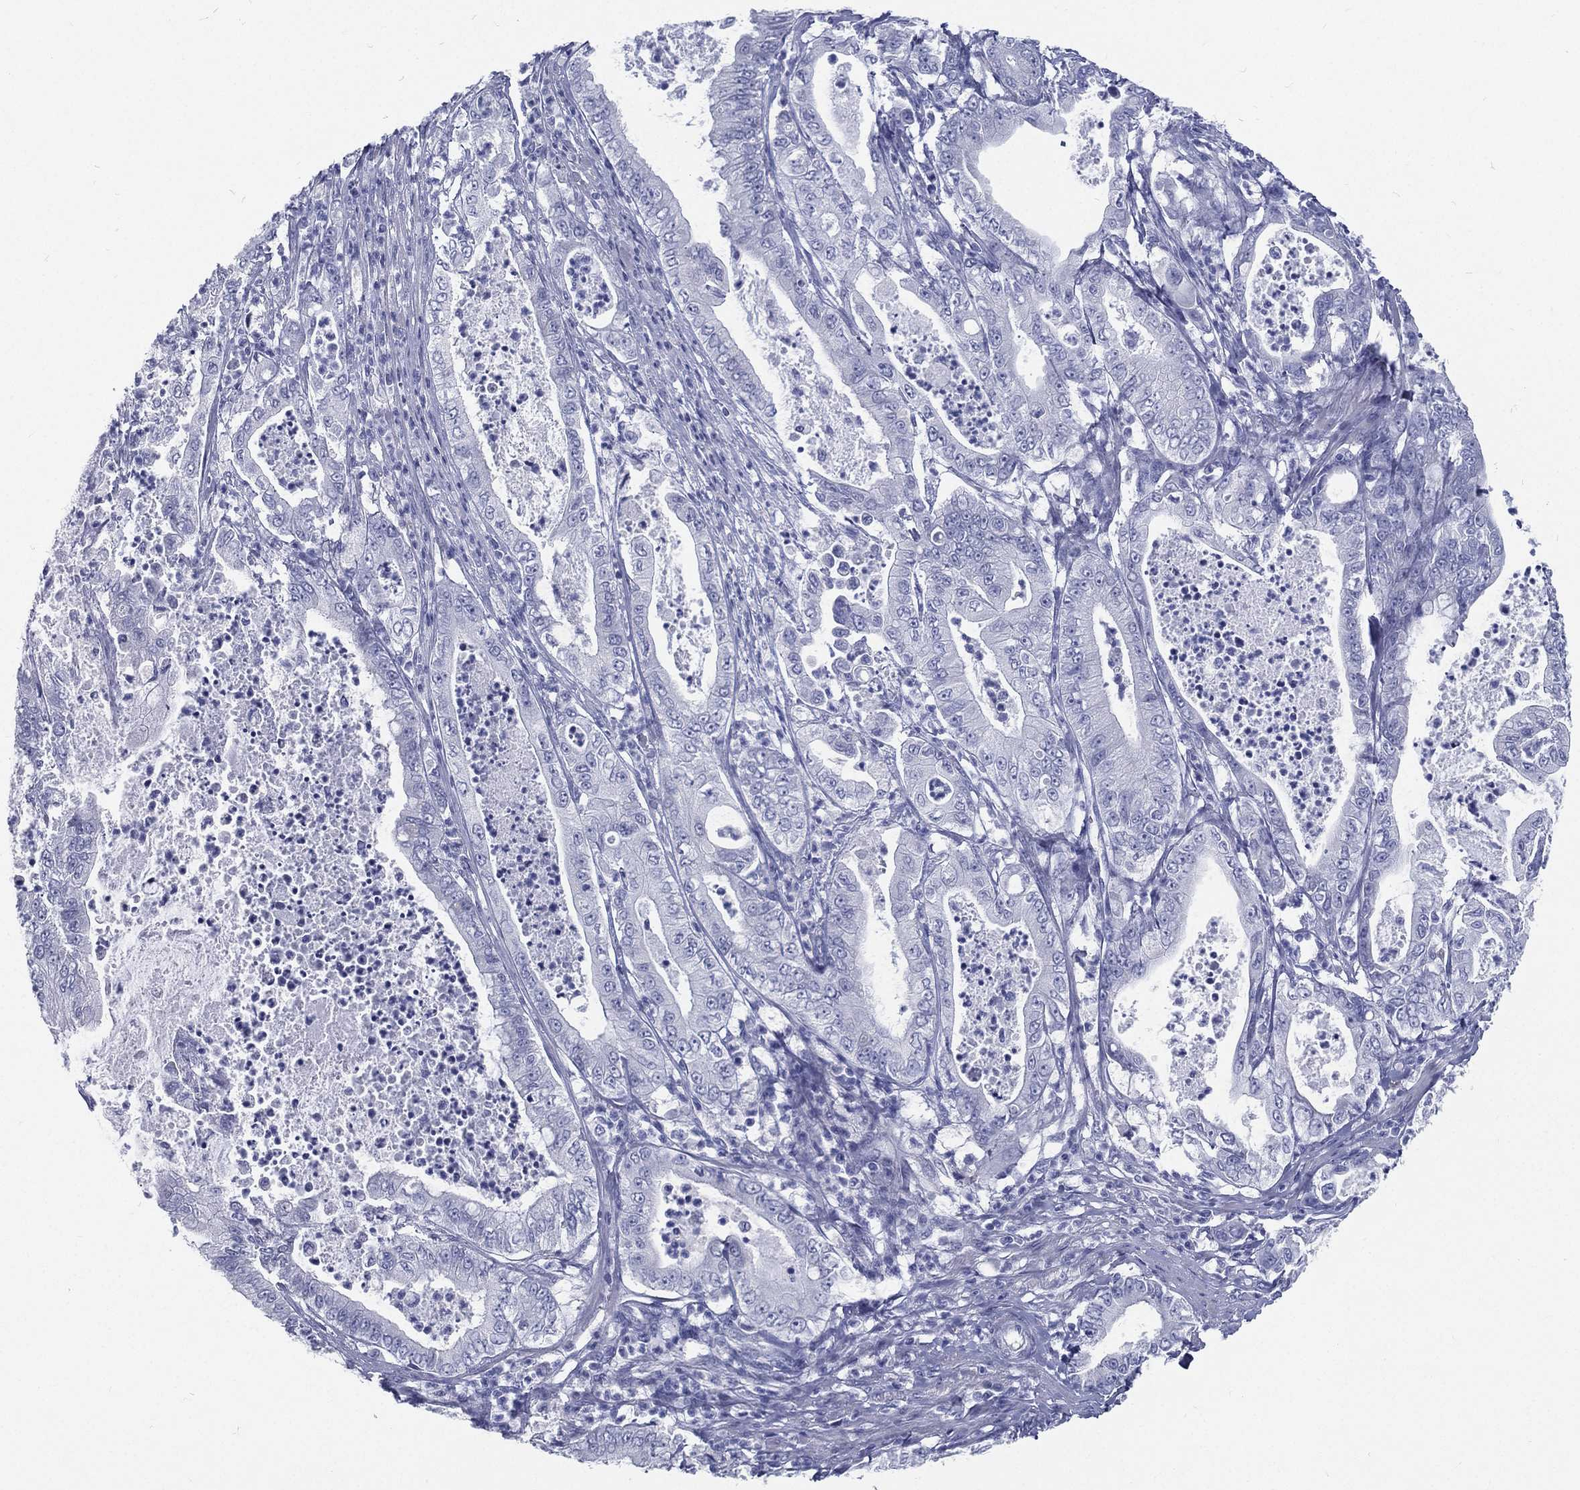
{"staining": {"intensity": "negative", "quantity": "none", "location": "none"}, "tissue": "pancreatic cancer", "cell_type": "Tumor cells", "image_type": "cancer", "snomed": [{"axis": "morphology", "description": "Adenocarcinoma, NOS"}, {"axis": "topography", "description": "Pancreas"}], "caption": "High power microscopy micrograph of an immunohistochemistry image of adenocarcinoma (pancreatic), revealing no significant positivity in tumor cells. (DAB immunohistochemistry (IHC) visualized using brightfield microscopy, high magnification).", "gene": "RSPH4A", "patient": {"sex": "male", "age": 71}}